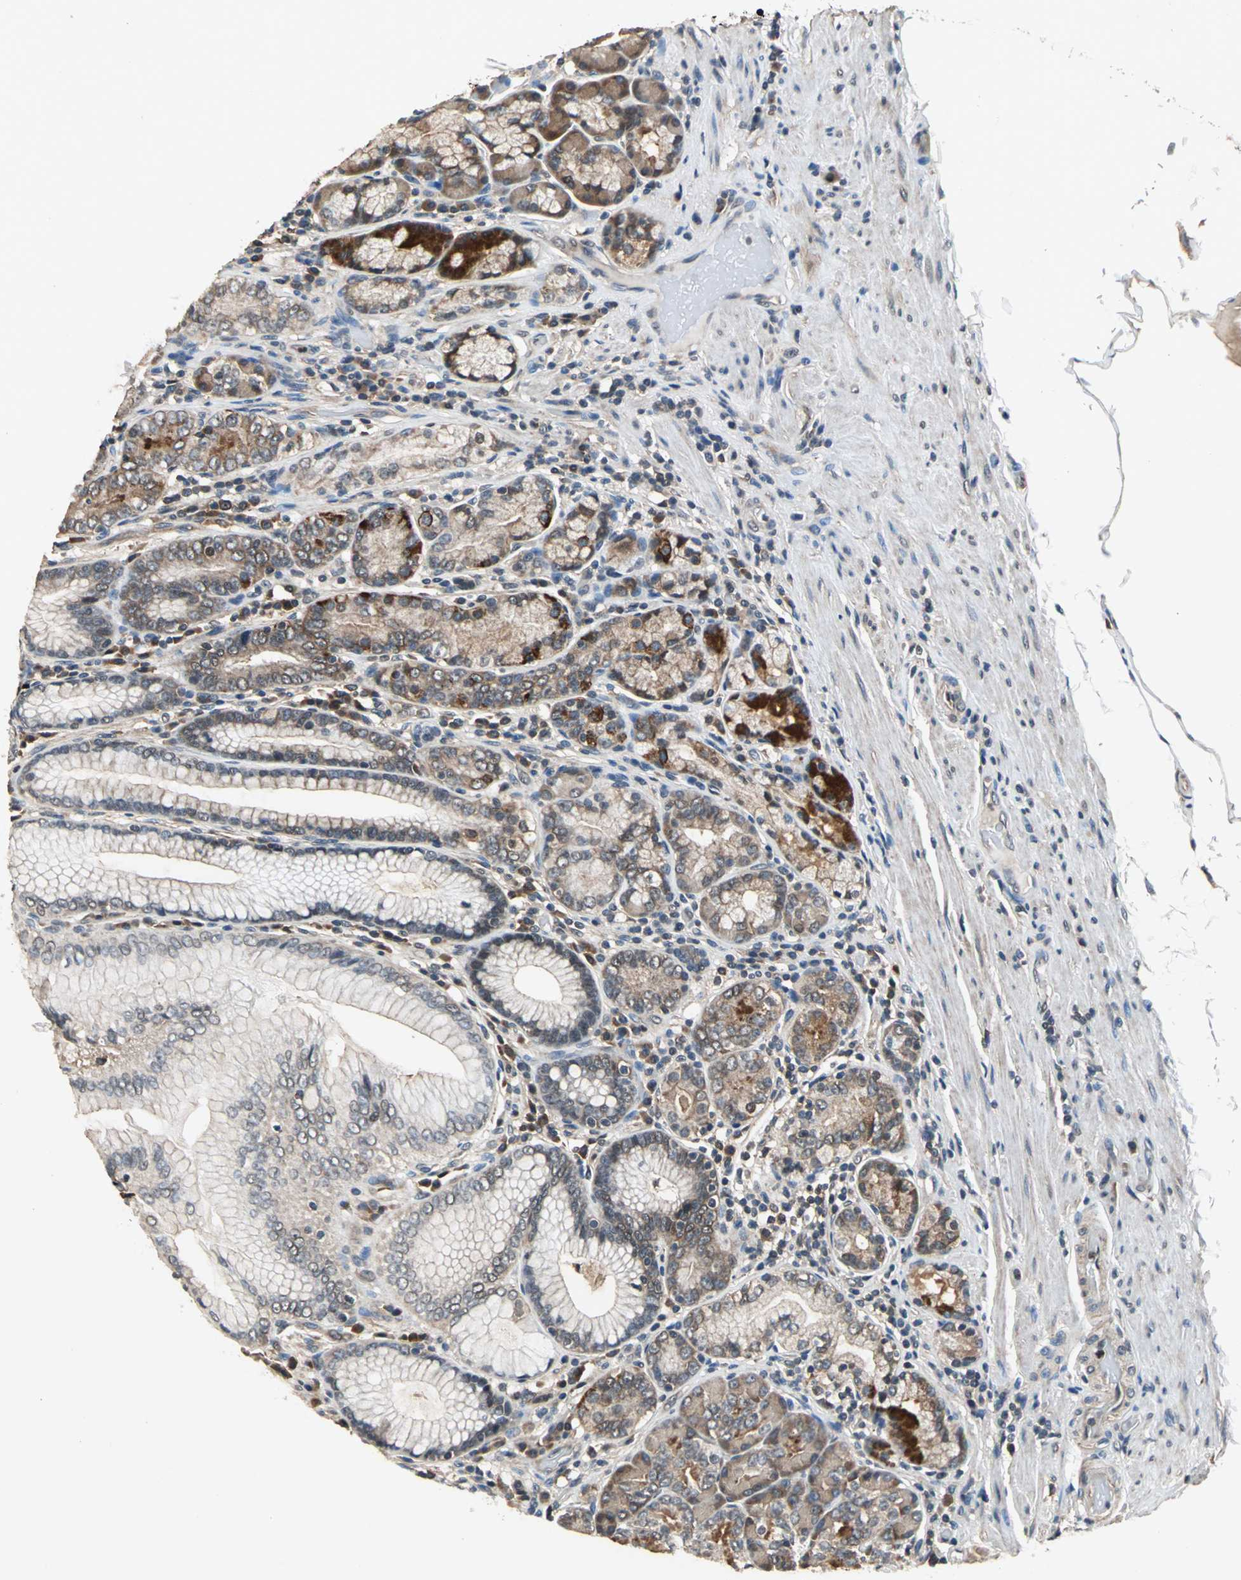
{"staining": {"intensity": "strong", "quantity": "25%-75%", "location": "cytoplasmic/membranous"}, "tissue": "stomach", "cell_type": "Glandular cells", "image_type": "normal", "snomed": [{"axis": "morphology", "description": "Normal tissue, NOS"}, {"axis": "topography", "description": "Stomach, lower"}], "caption": "DAB (3,3'-diaminobenzidine) immunohistochemical staining of unremarkable stomach displays strong cytoplasmic/membranous protein positivity in about 25%-75% of glandular cells. The protein of interest is stained brown, and the nuclei are stained in blue (DAB IHC with brightfield microscopy, high magnification).", "gene": "EIF2B2", "patient": {"sex": "female", "age": 76}}